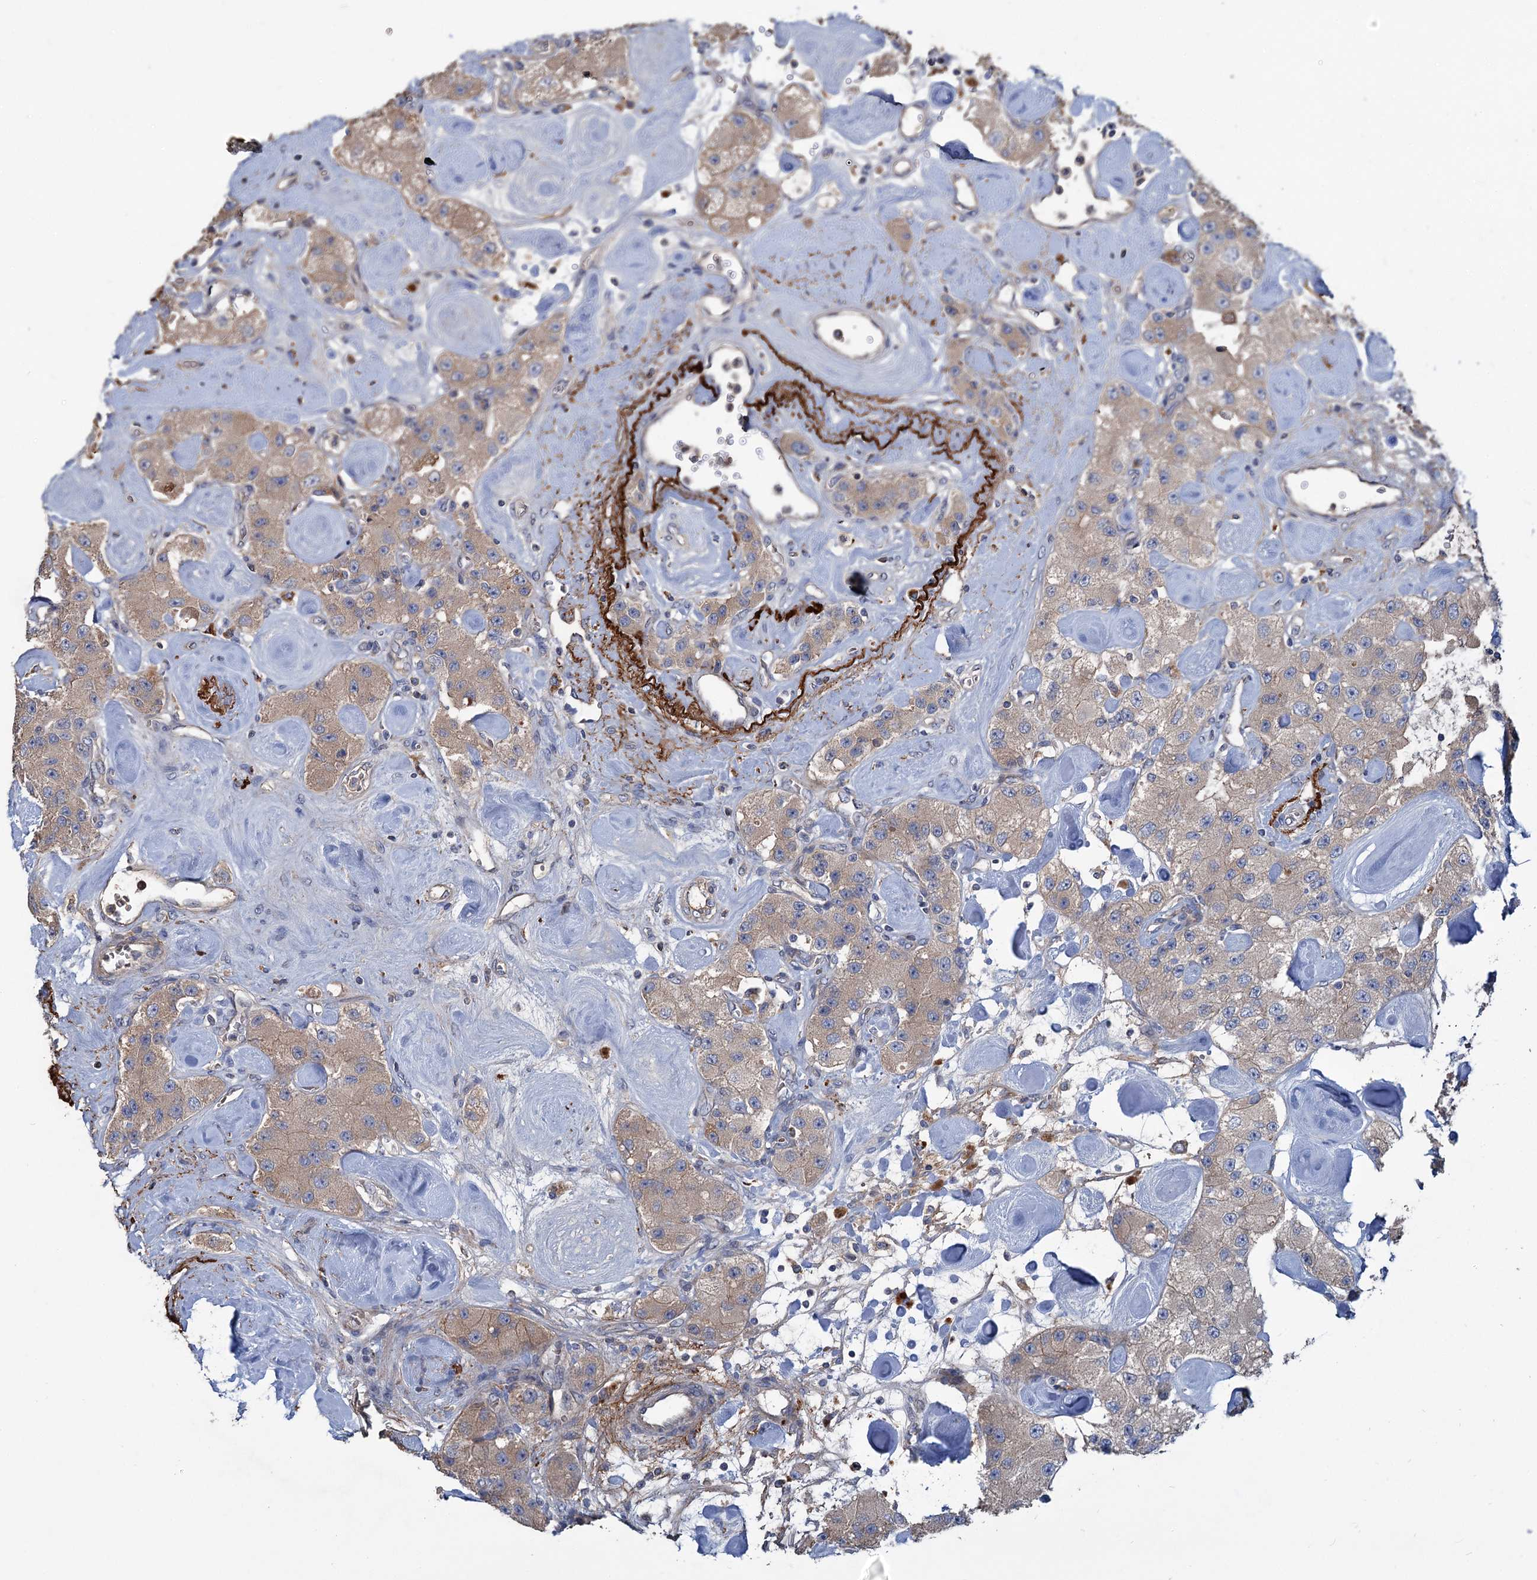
{"staining": {"intensity": "weak", "quantity": ">75%", "location": "cytoplasmic/membranous"}, "tissue": "carcinoid", "cell_type": "Tumor cells", "image_type": "cancer", "snomed": [{"axis": "morphology", "description": "Carcinoid, malignant, NOS"}, {"axis": "topography", "description": "Pancreas"}], "caption": "Immunohistochemical staining of human carcinoid displays low levels of weak cytoplasmic/membranous expression in approximately >75% of tumor cells.", "gene": "URAD", "patient": {"sex": "male", "age": 41}}